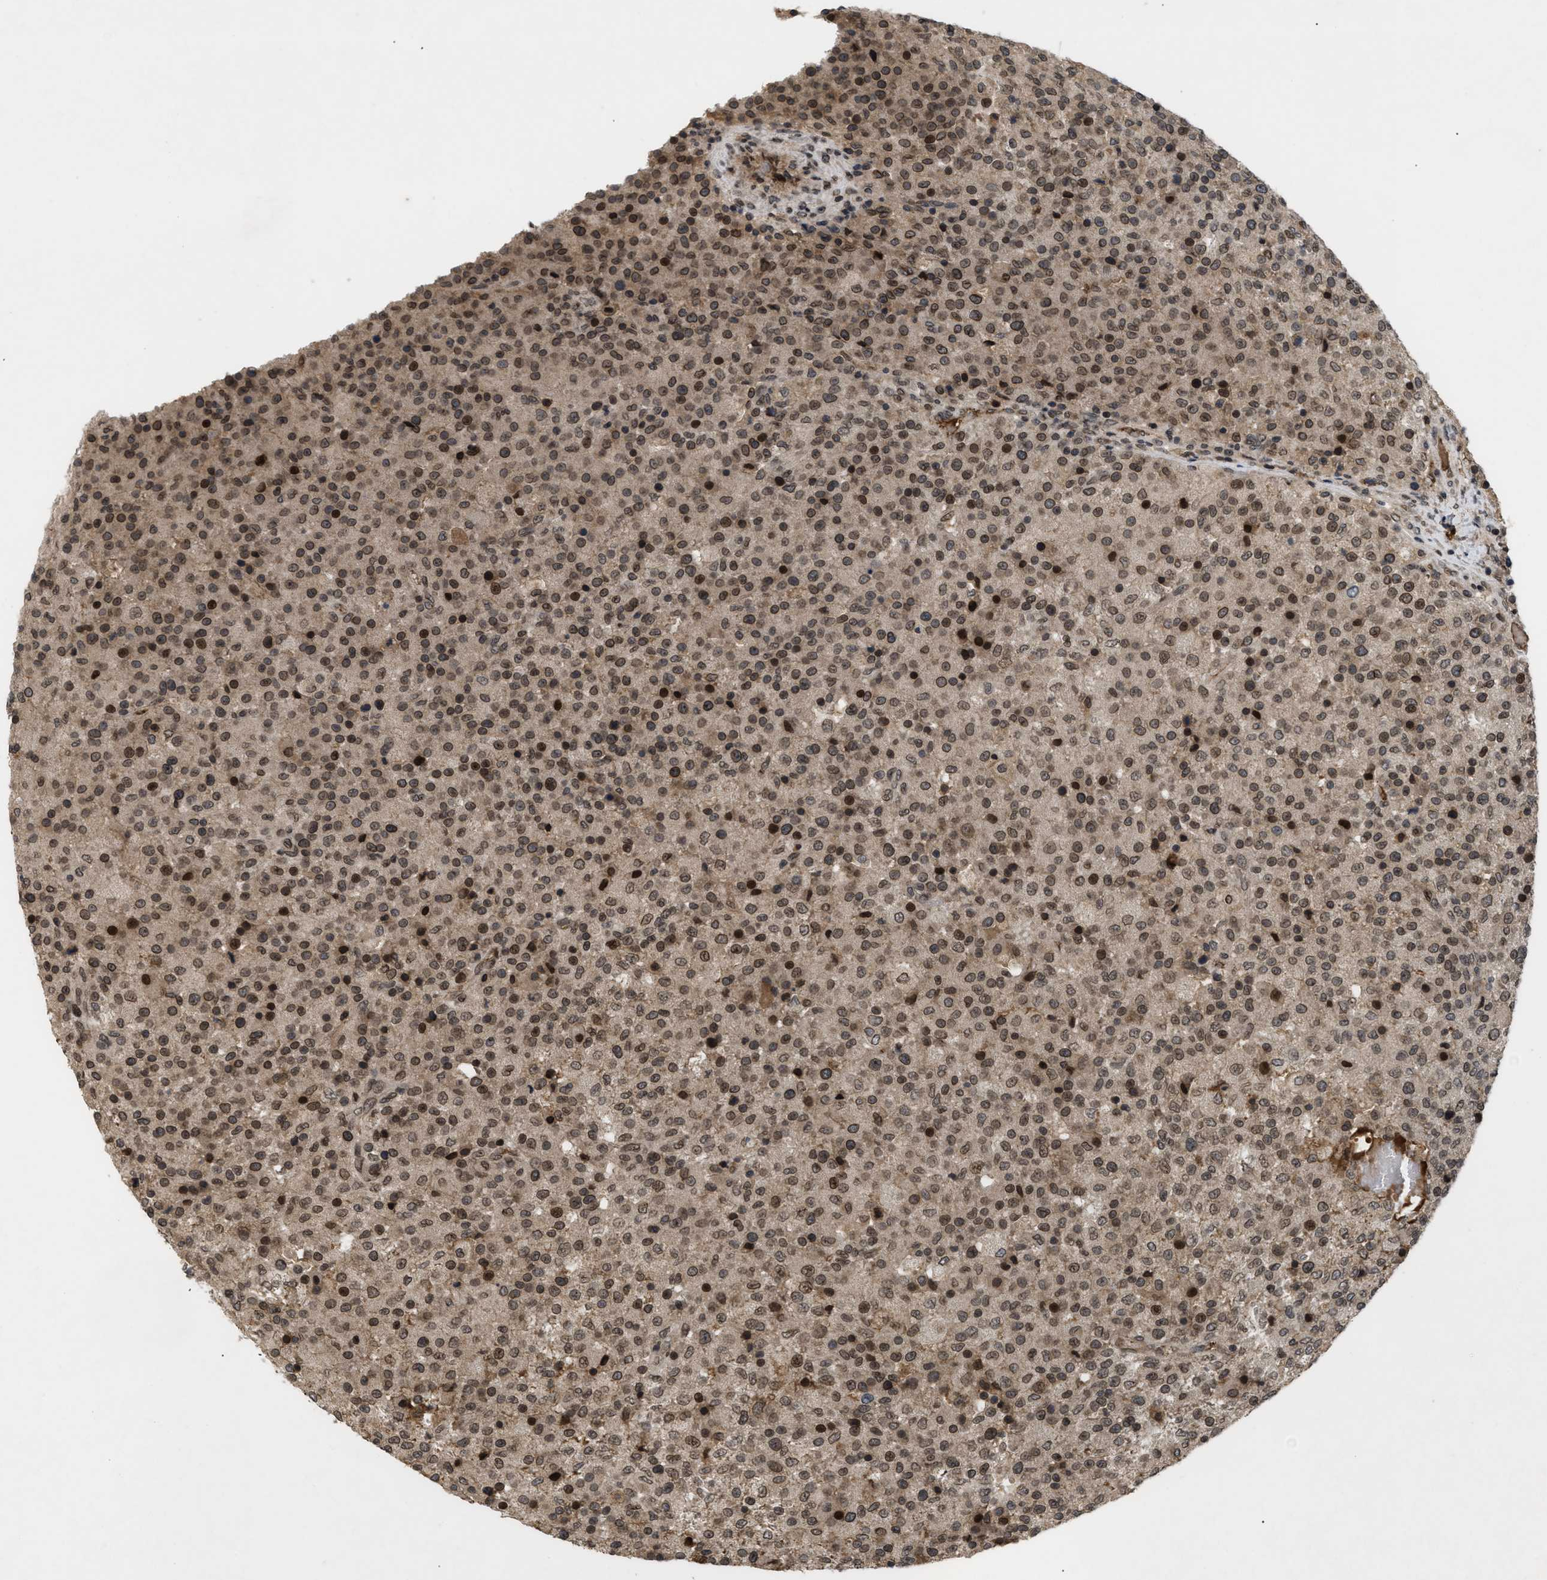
{"staining": {"intensity": "moderate", "quantity": ">75%", "location": "cytoplasmic/membranous,nuclear"}, "tissue": "testis cancer", "cell_type": "Tumor cells", "image_type": "cancer", "snomed": [{"axis": "morphology", "description": "Seminoma, NOS"}, {"axis": "topography", "description": "Testis"}], "caption": "Testis cancer stained with a protein marker demonstrates moderate staining in tumor cells.", "gene": "CRY1", "patient": {"sex": "male", "age": 59}}